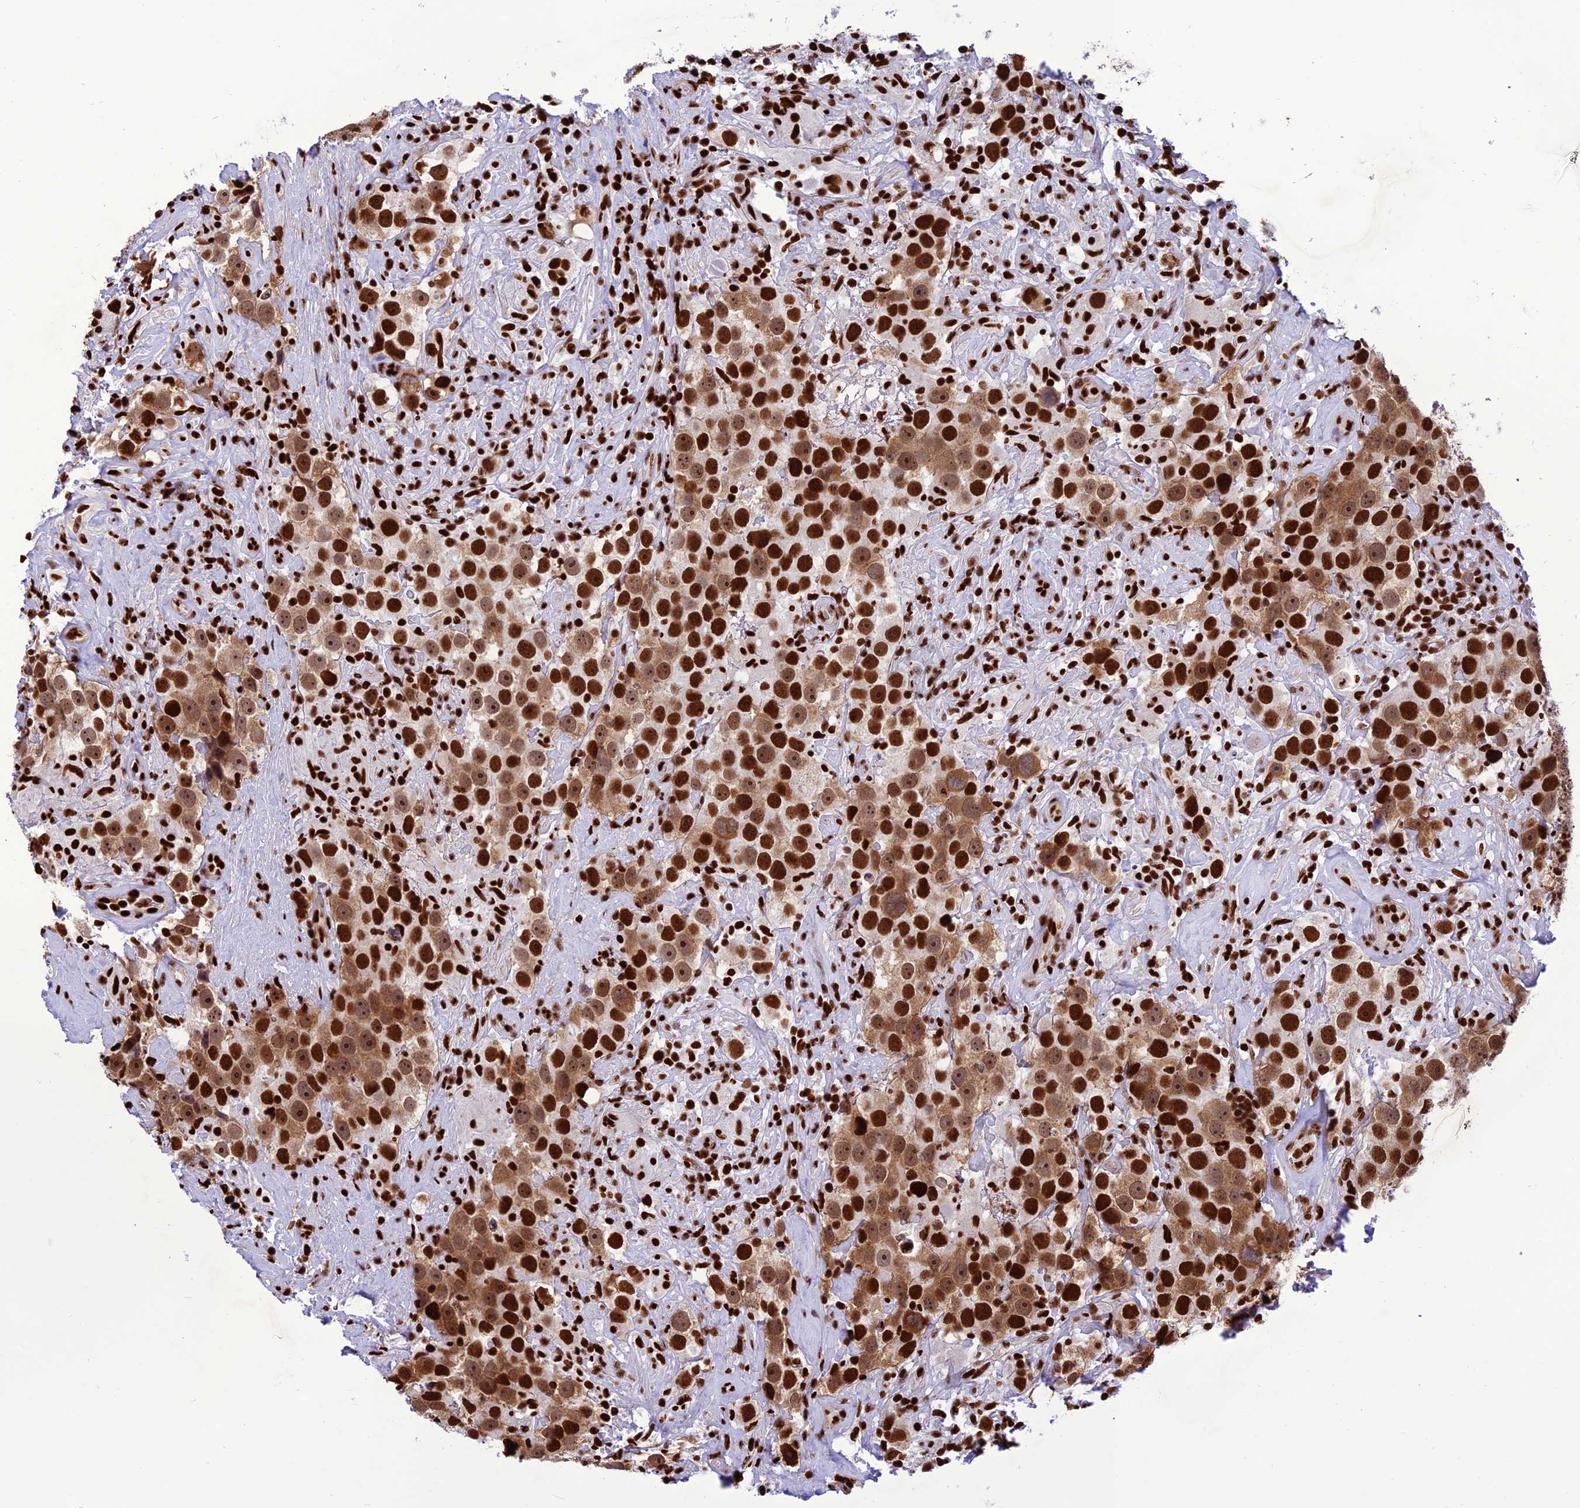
{"staining": {"intensity": "strong", "quantity": ">75%", "location": "nuclear"}, "tissue": "testis cancer", "cell_type": "Tumor cells", "image_type": "cancer", "snomed": [{"axis": "morphology", "description": "Seminoma, NOS"}, {"axis": "topography", "description": "Testis"}], "caption": "Human testis seminoma stained with a protein marker exhibits strong staining in tumor cells.", "gene": "INO80E", "patient": {"sex": "male", "age": 49}}